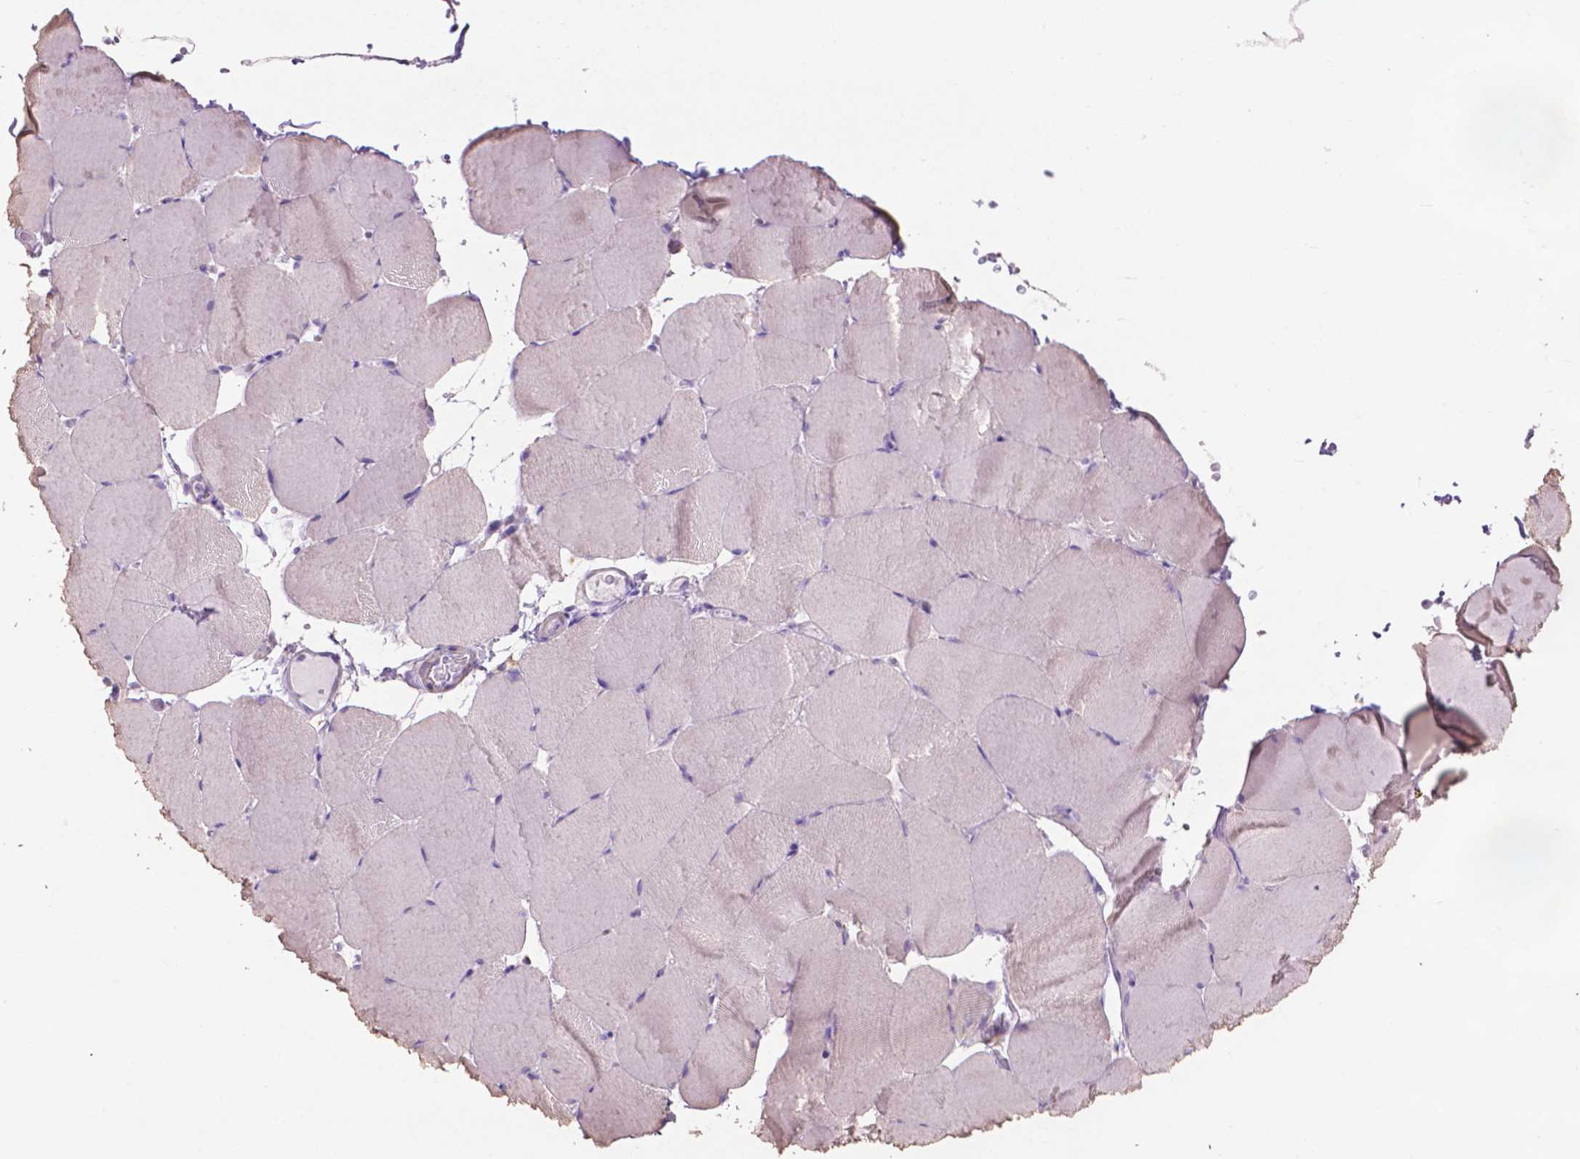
{"staining": {"intensity": "weak", "quantity": "25%-75%", "location": "cytoplasmic/membranous"}, "tissue": "skeletal muscle", "cell_type": "Myocytes", "image_type": "normal", "snomed": [{"axis": "morphology", "description": "Normal tissue, NOS"}, {"axis": "topography", "description": "Skeletal muscle"}], "caption": "Immunohistochemical staining of unremarkable human skeletal muscle exhibits low levels of weak cytoplasmic/membranous expression in approximately 25%-75% of myocytes.", "gene": "AQP10", "patient": {"sex": "female", "age": 37}}